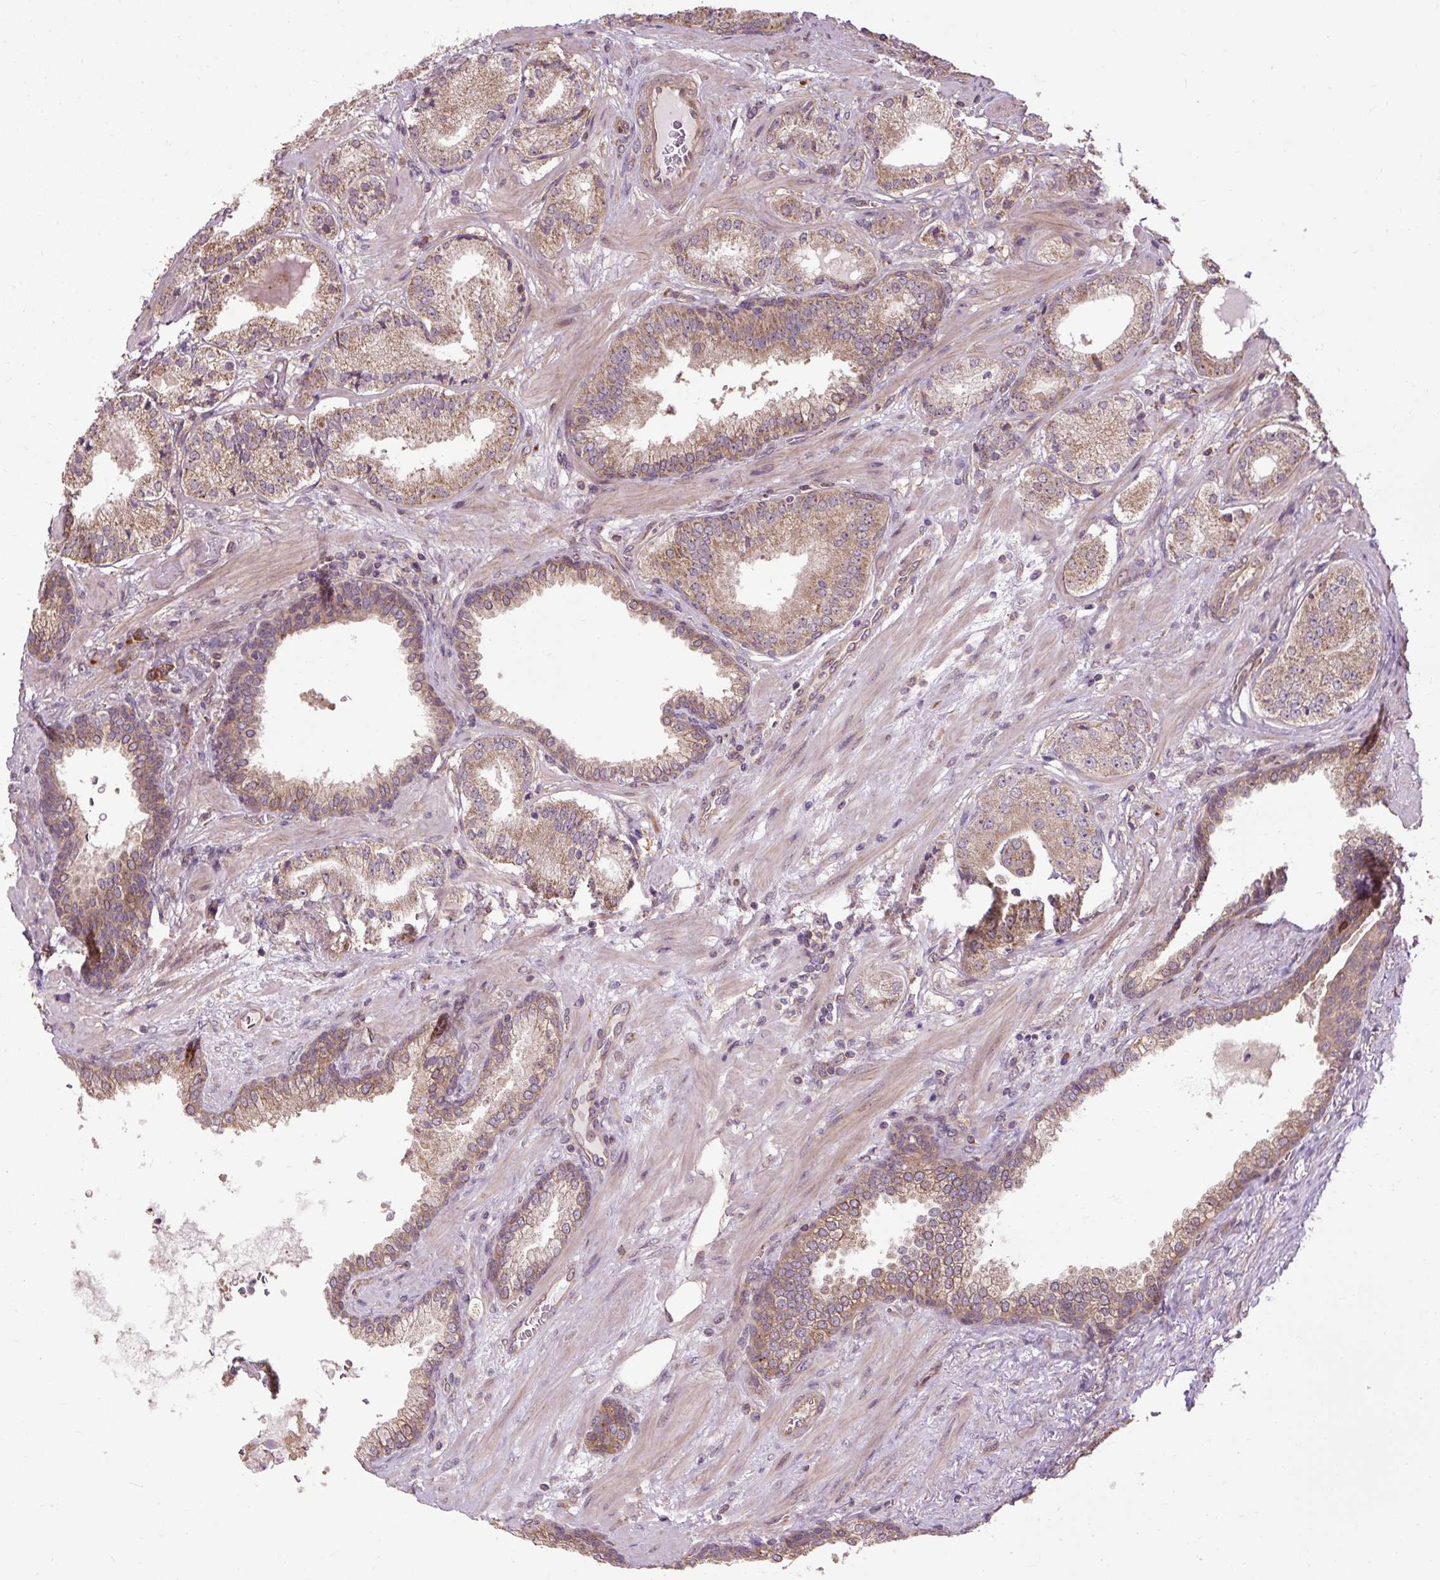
{"staining": {"intensity": "moderate", "quantity": ">75%", "location": "cytoplasmic/membranous"}, "tissue": "prostate cancer", "cell_type": "Tumor cells", "image_type": "cancer", "snomed": [{"axis": "morphology", "description": "Adenocarcinoma, High grade"}, {"axis": "topography", "description": "Prostate"}], "caption": "Immunohistochemical staining of human prostate cancer (high-grade adenocarcinoma) reveals medium levels of moderate cytoplasmic/membranous protein expression in about >75% of tumor cells.", "gene": "FLRT1", "patient": {"sex": "male", "age": 63}}